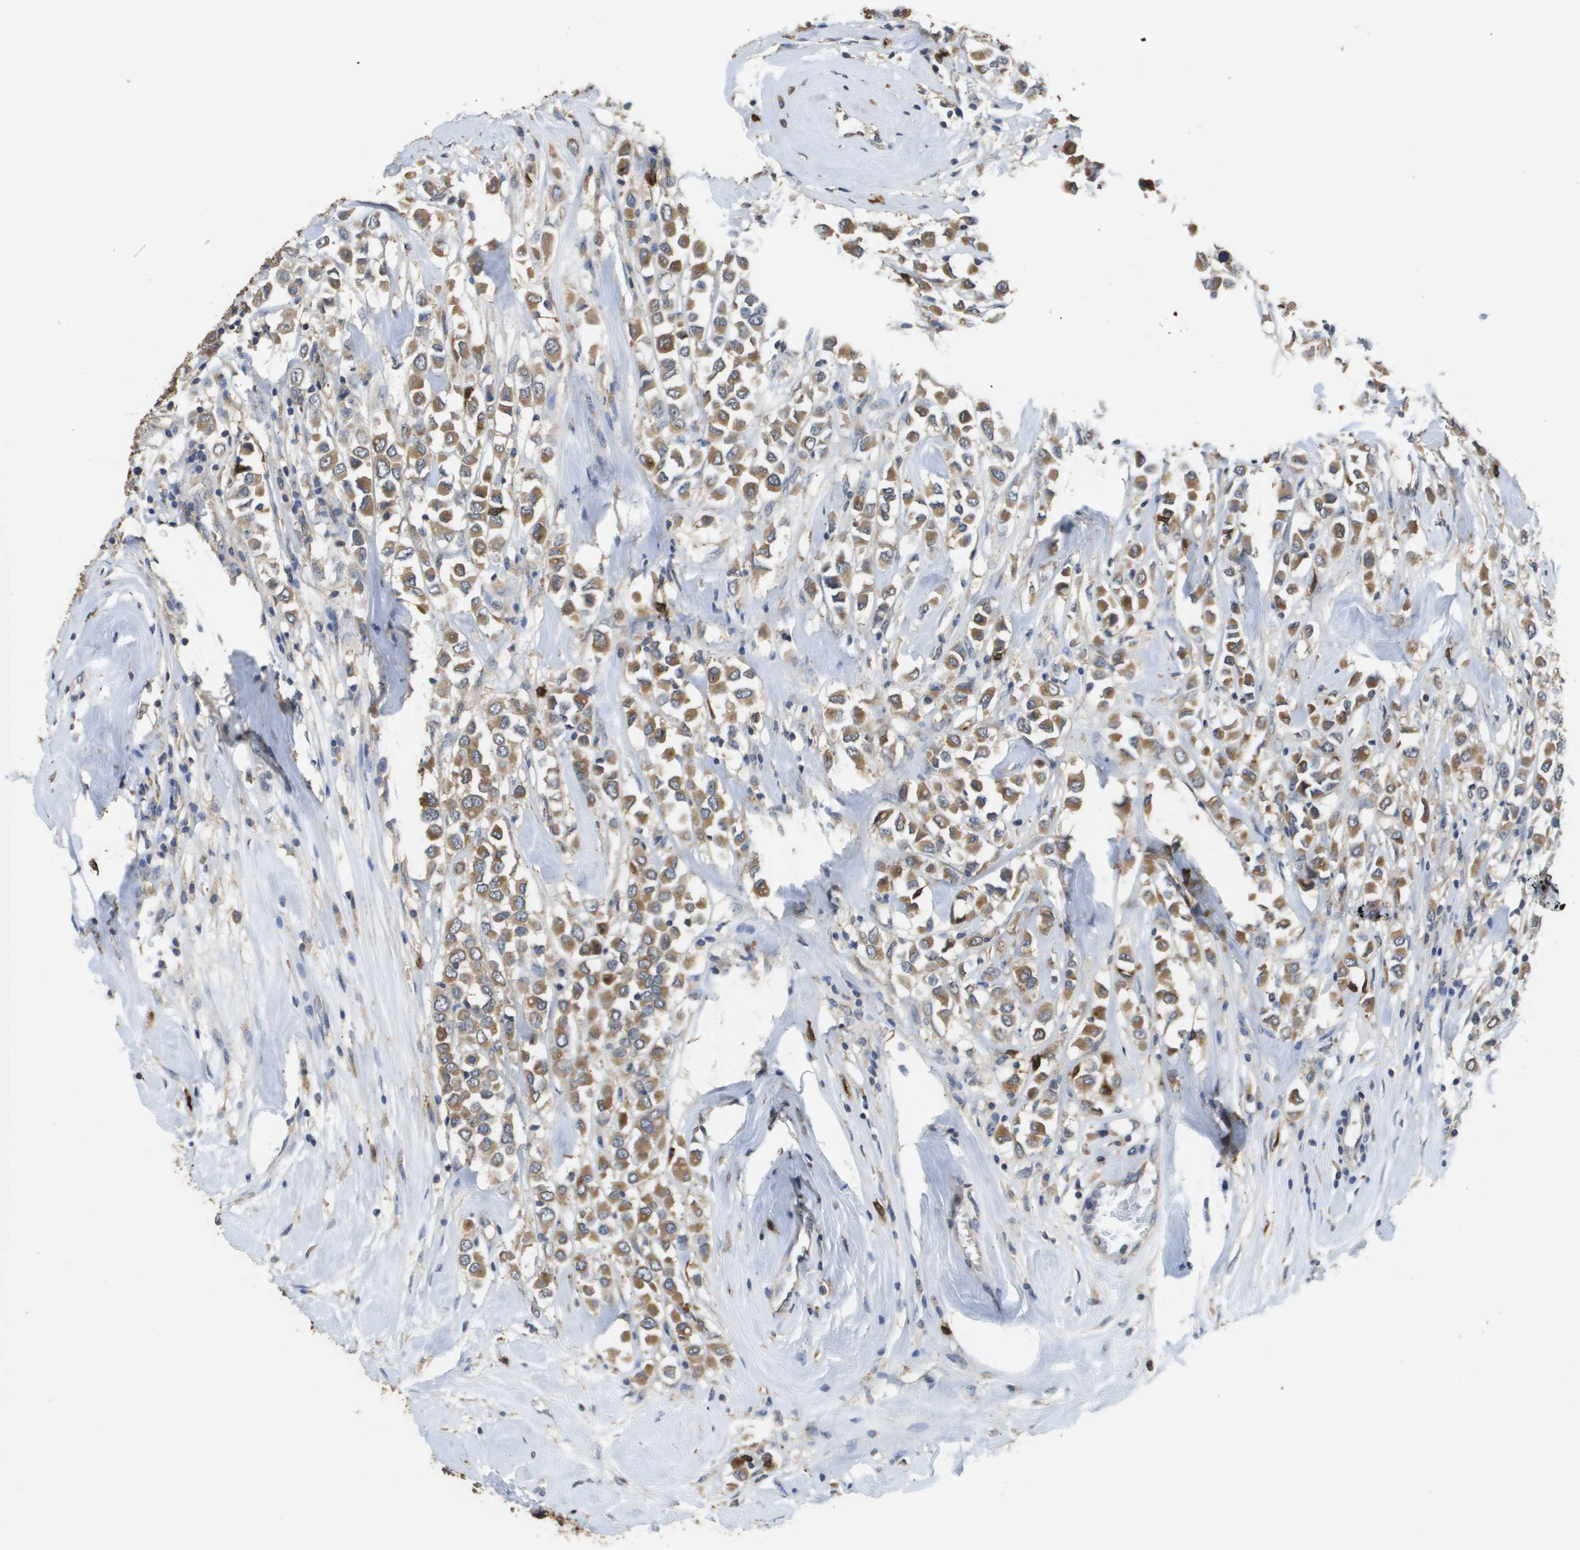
{"staining": {"intensity": "moderate", "quantity": ">75%", "location": "cytoplasmic/membranous"}, "tissue": "breast cancer", "cell_type": "Tumor cells", "image_type": "cancer", "snomed": [{"axis": "morphology", "description": "Duct carcinoma"}, {"axis": "topography", "description": "Breast"}], "caption": "Immunohistochemistry staining of breast cancer (intraductal carcinoma), which displays medium levels of moderate cytoplasmic/membranous staining in approximately >75% of tumor cells indicating moderate cytoplasmic/membranous protein staining. The staining was performed using DAB (brown) for protein detection and nuclei were counterstained in hematoxylin (blue).", "gene": "RAB27B", "patient": {"sex": "female", "age": 61}}